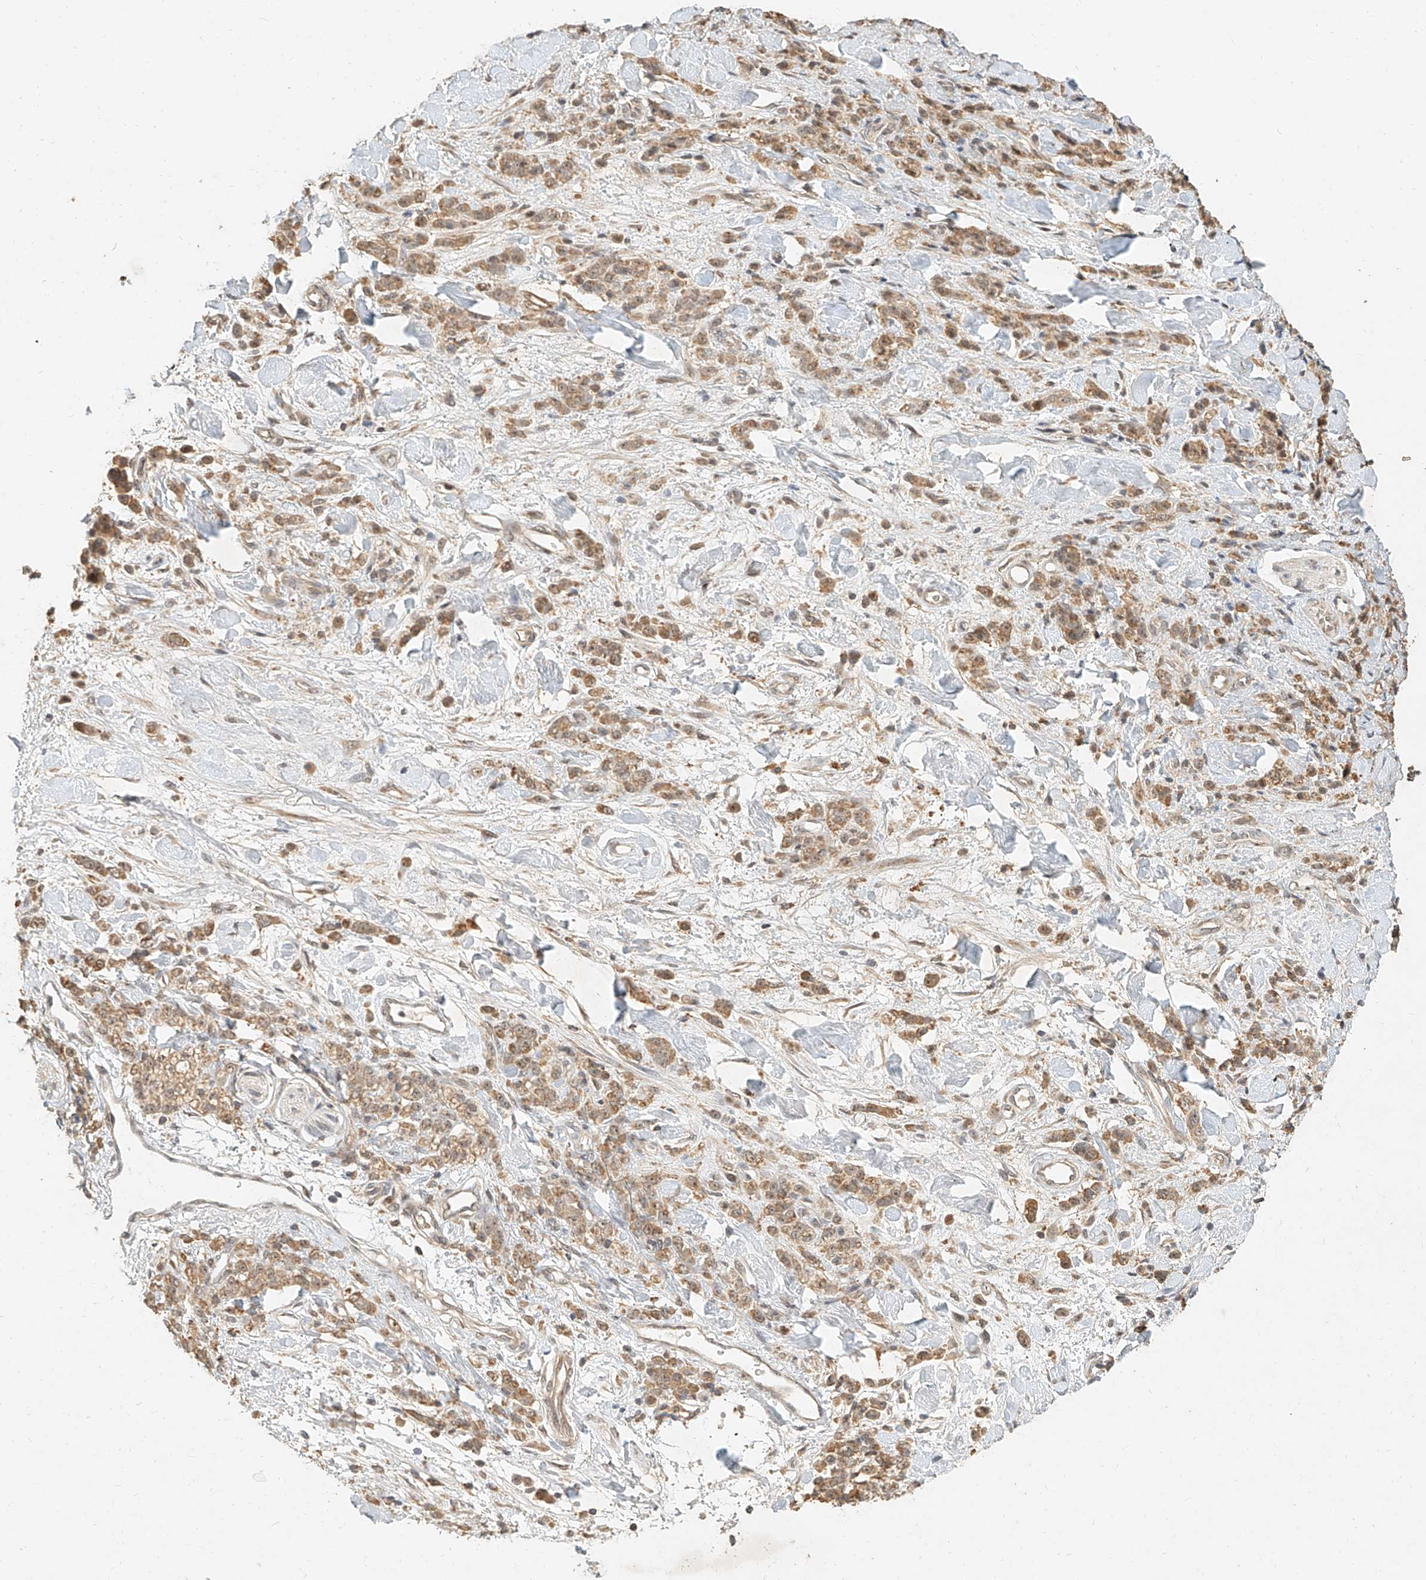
{"staining": {"intensity": "moderate", "quantity": ">75%", "location": "cytoplasmic/membranous,nuclear"}, "tissue": "stomach cancer", "cell_type": "Tumor cells", "image_type": "cancer", "snomed": [{"axis": "morphology", "description": "Normal tissue, NOS"}, {"axis": "morphology", "description": "Adenocarcinoma, NOS"}, {"axis": "topography", "description": "Stomach"}], "caption": "This is a micrograph of immunohistochemistry staining of stomach cancer, which shows moderate staining in the cytoplasmic/membranous and nuclear of tumor cells.", "gene": "CXorf58", "patient": {"sex": "male", "age": 82}}